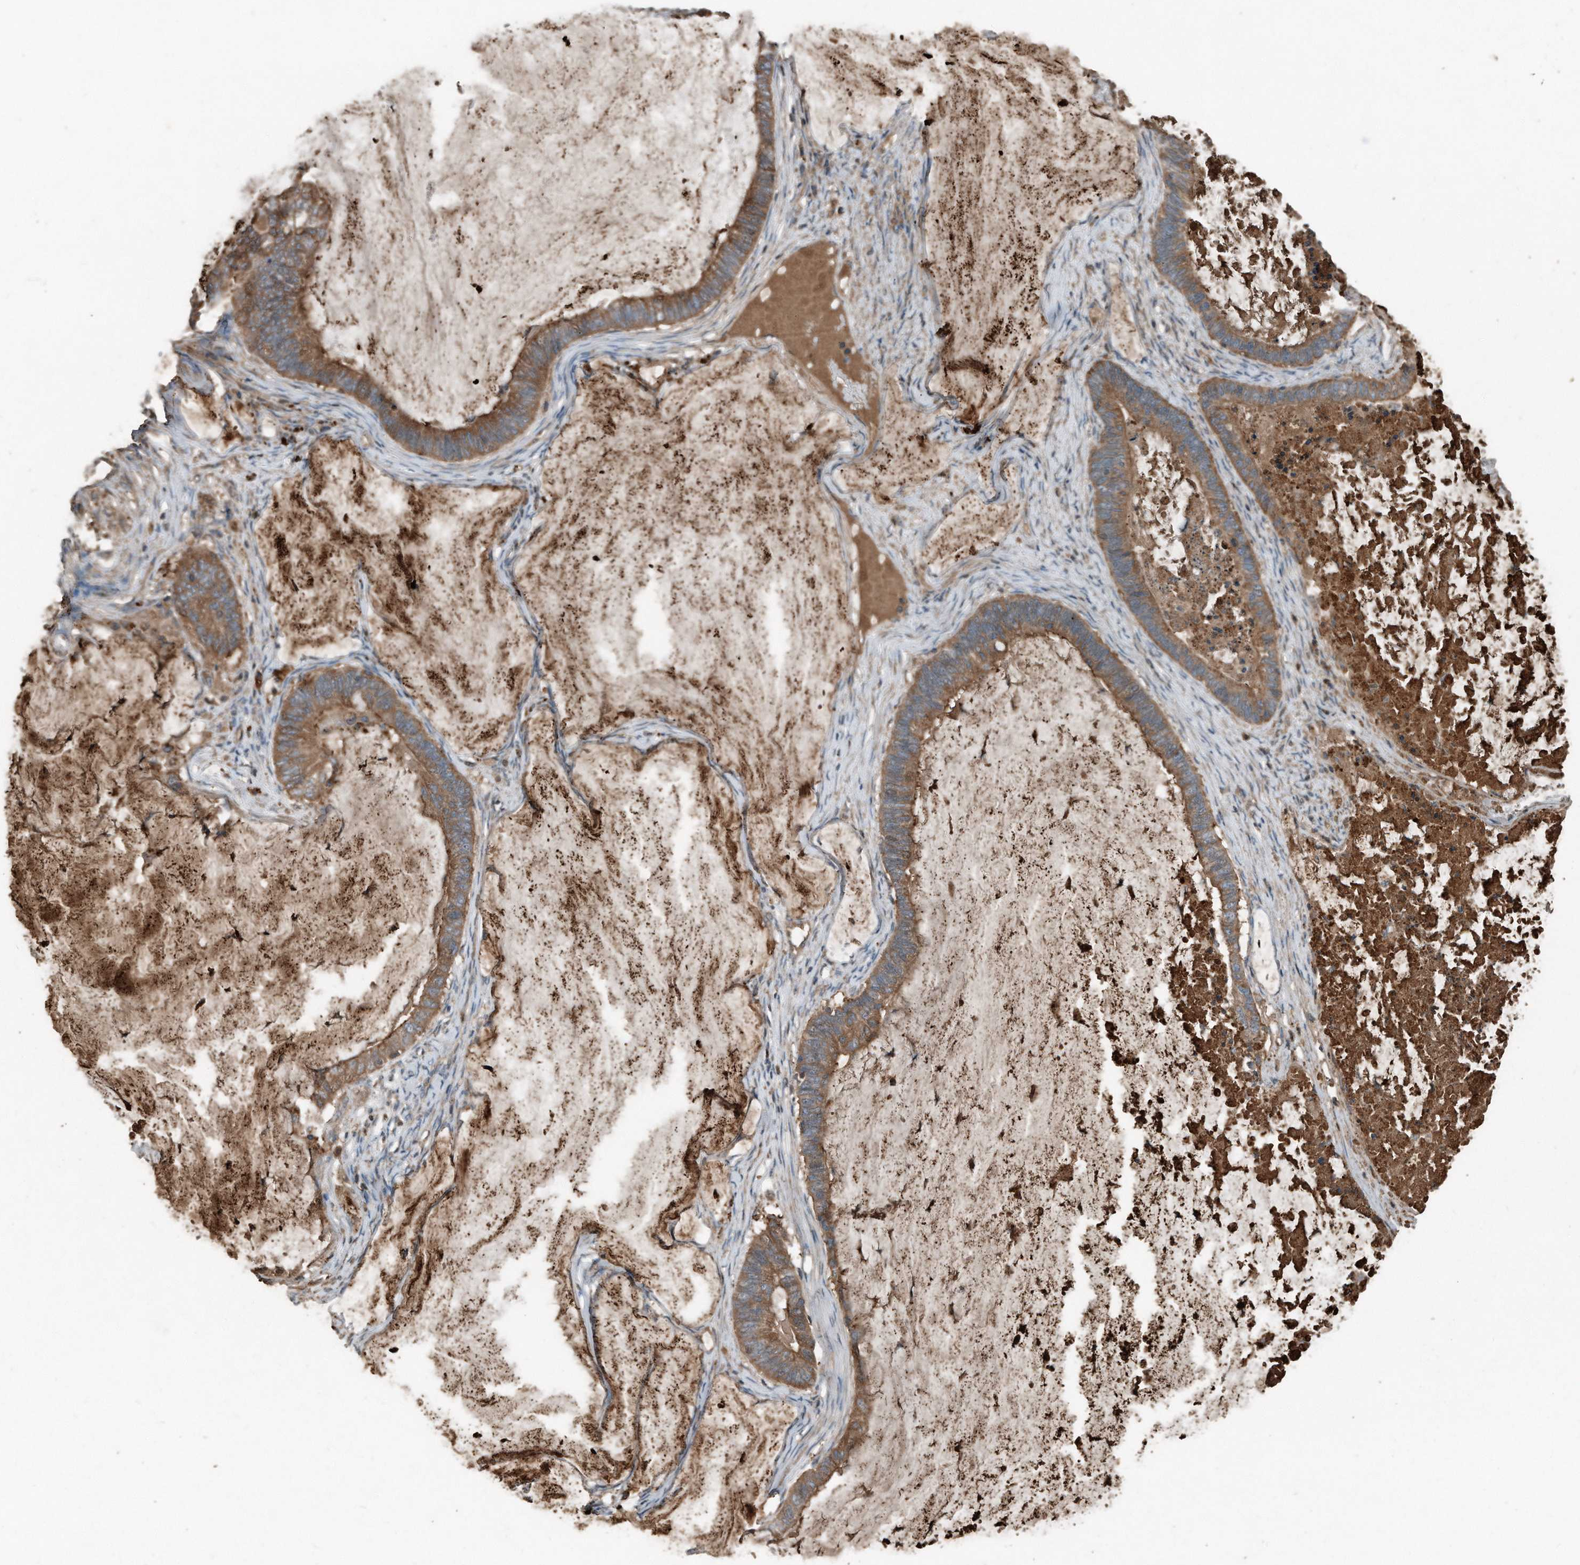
{"staining": {"intensity": "moderate", "quantity": ">75%", "location": "cytoplasmic/membranous"}, "tissue": "ovarian cancer", "cell_type": "Tumor cells", "image_type": "cancer", "snomed": [{"axis": "morphology", "description": "Cystadenocarcinoma, mucinous, NOS"}, {"axis": "topography", "description": "Ovary"}], "caption": "Ovarian cancer (mucinous cystadenocarcinoma) was stained to show a protein in brown. There is medium levels of moderate cytoplasmic/membranous positivity in approximately >75% of tumor cells.", "gene": "C9", "patient": {"sex": "female", "age": 61}}